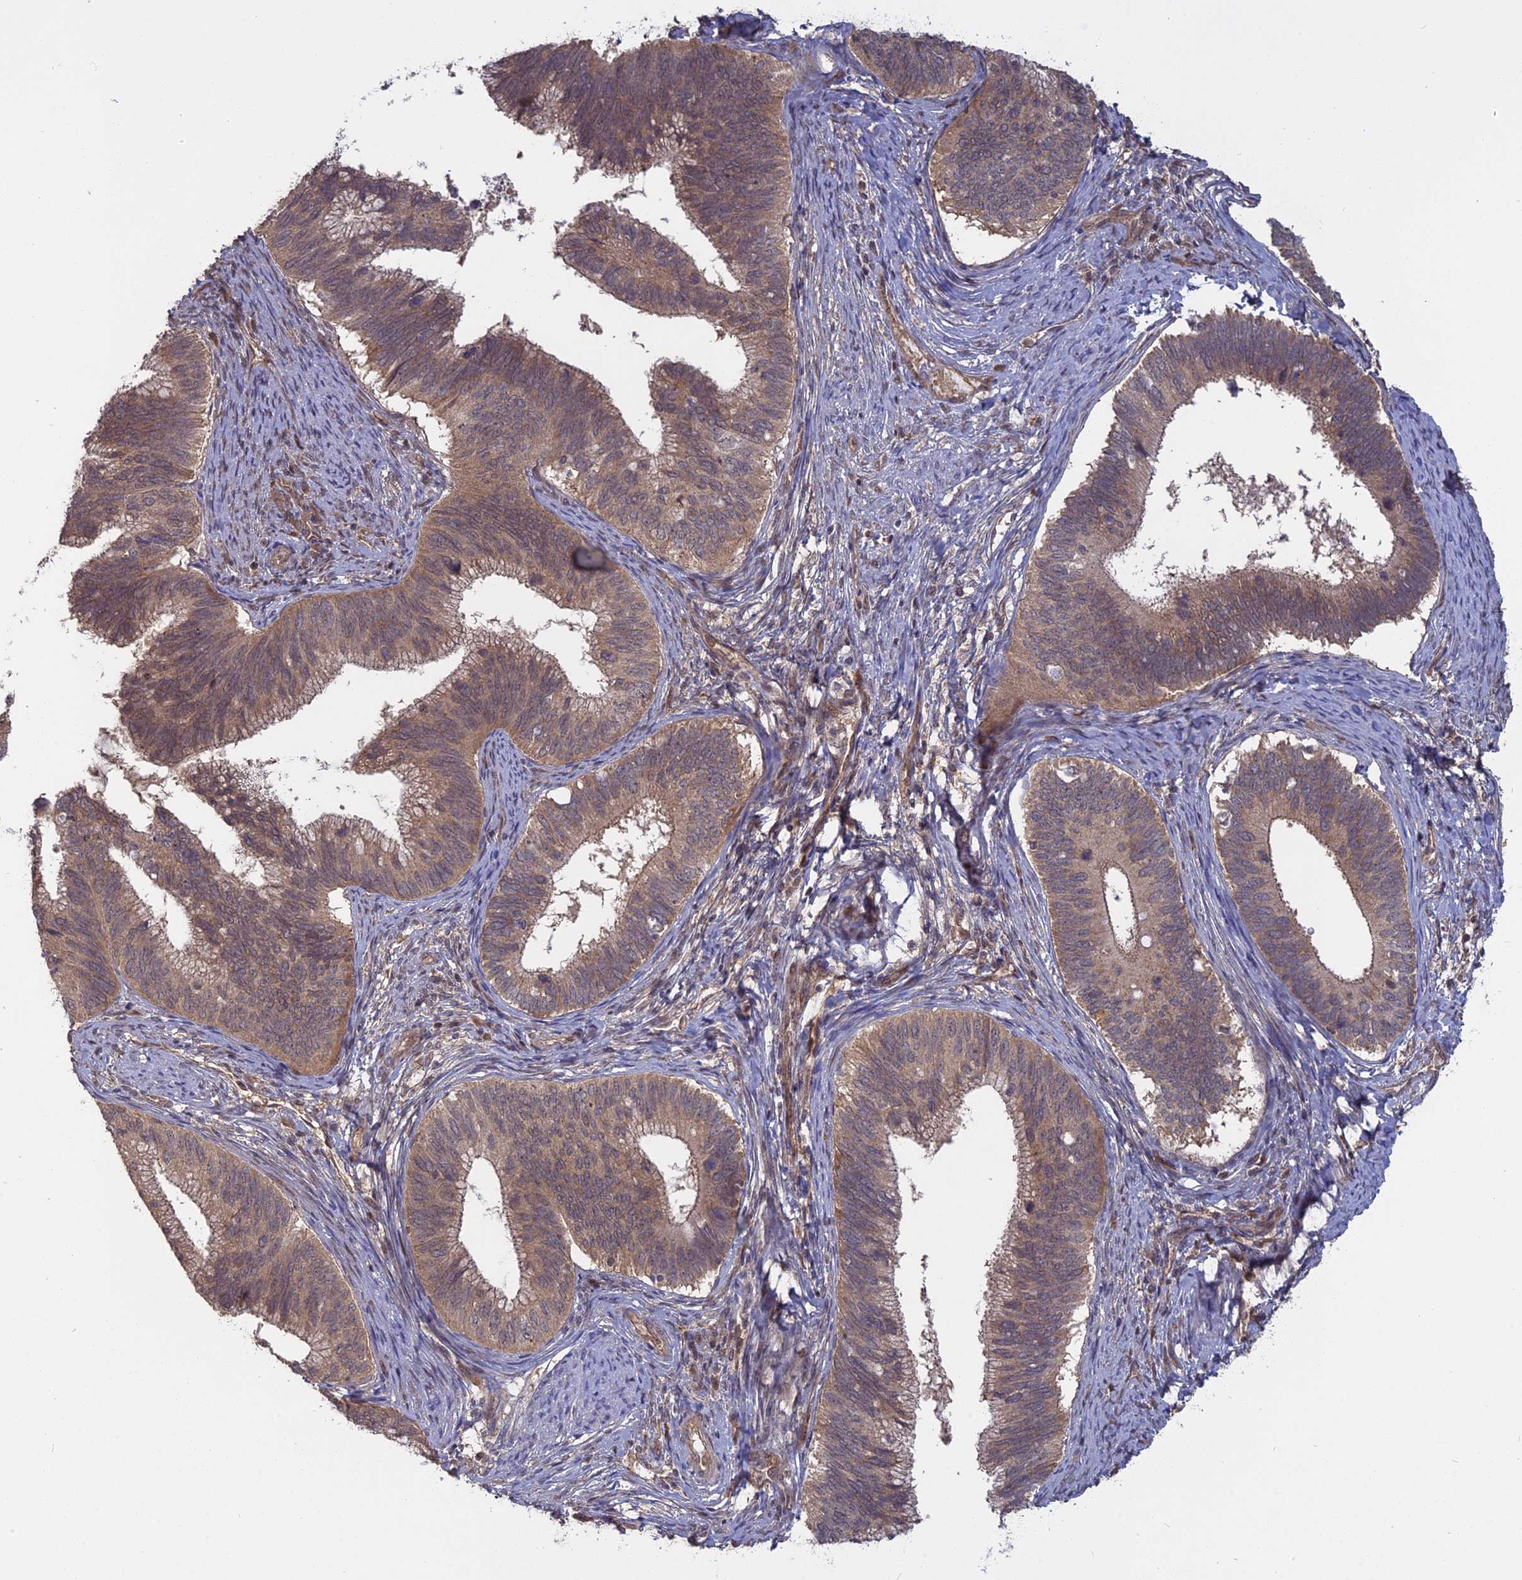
{"staining": {"intensity": "moderate", "quantity": ">75%", "location": "cytoplasmic/membranous"}, "tissue": "cervical cancer", "cell_type": "Tumor cells", "image_type": "cancer", "snomed": [{"axis": "morphology", "description": "Adenocarcinoma, NOS"}, {"axis": "topography", "description": "Cervix"}], "caption": "Immunohistochemical staining of human adenocarcinoma (cervical) demonstrates moderate cytoplasmic/membranous protein expression in approximately >75% of tumor cells. The protein is shown in brown color, while the nuclei are stained blue.", "gene": "PKIG", "patient": {"sex": "female", "age": 42}}